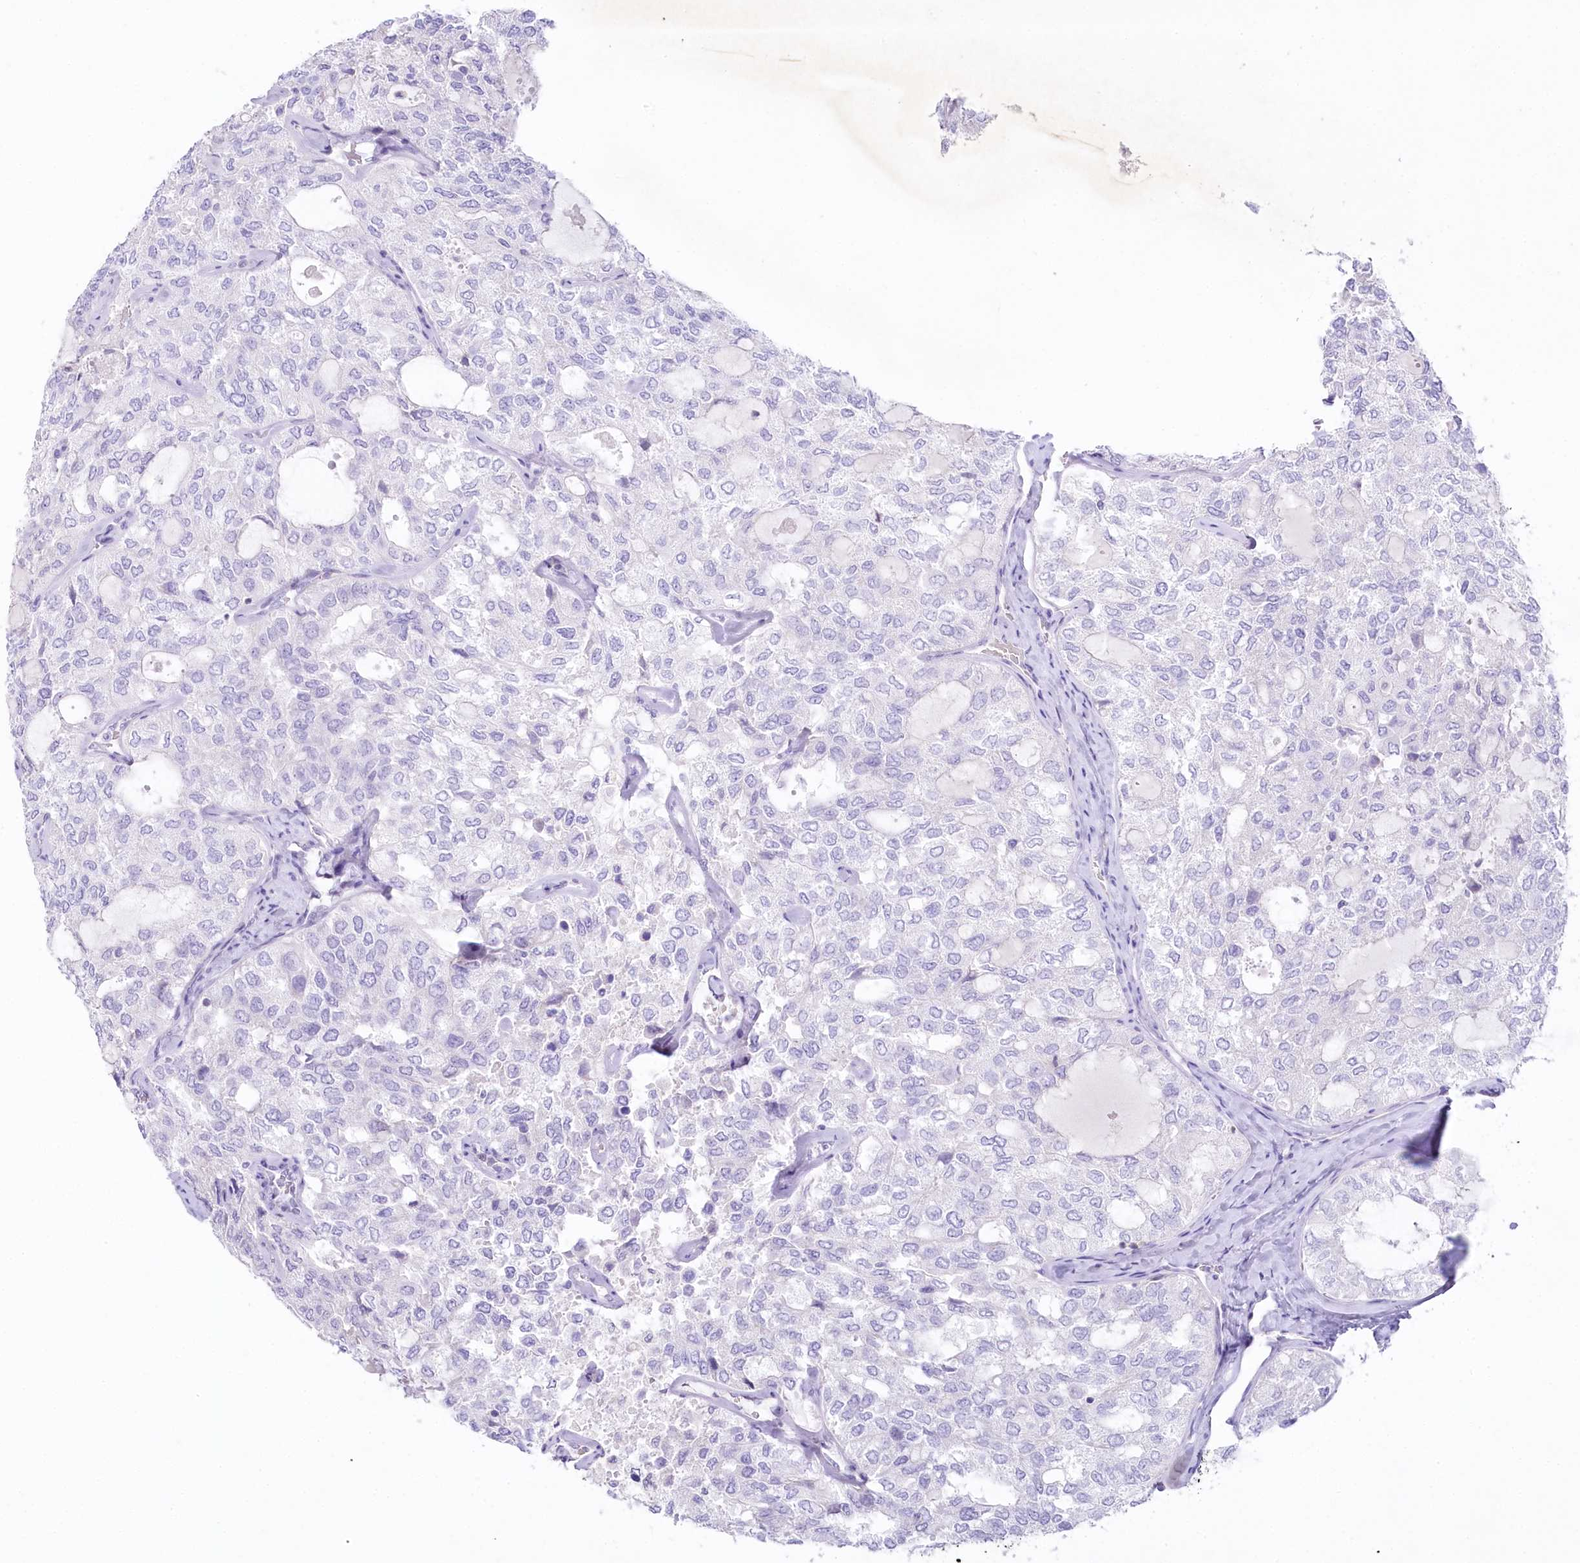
{"staining": {"intensity": "negative", "quantity": "none", "location": "none"}, "tissue": "thyroid cancer", "cell_type": "Tumor cells", "image_type": "cancer", "snomed": [{"axis": "morphology", "description": "Follicular adenoma carcinoma, NOS"}, {"axis": "topography", "description": "Thyroid gland"}], "caption": "A photomicrograph of thyroid cancer stained for a protein exhibits no brown staining in tumor cells.", "gene": "MYOZ1", "patient": {"sex": "male", "age": 75}}